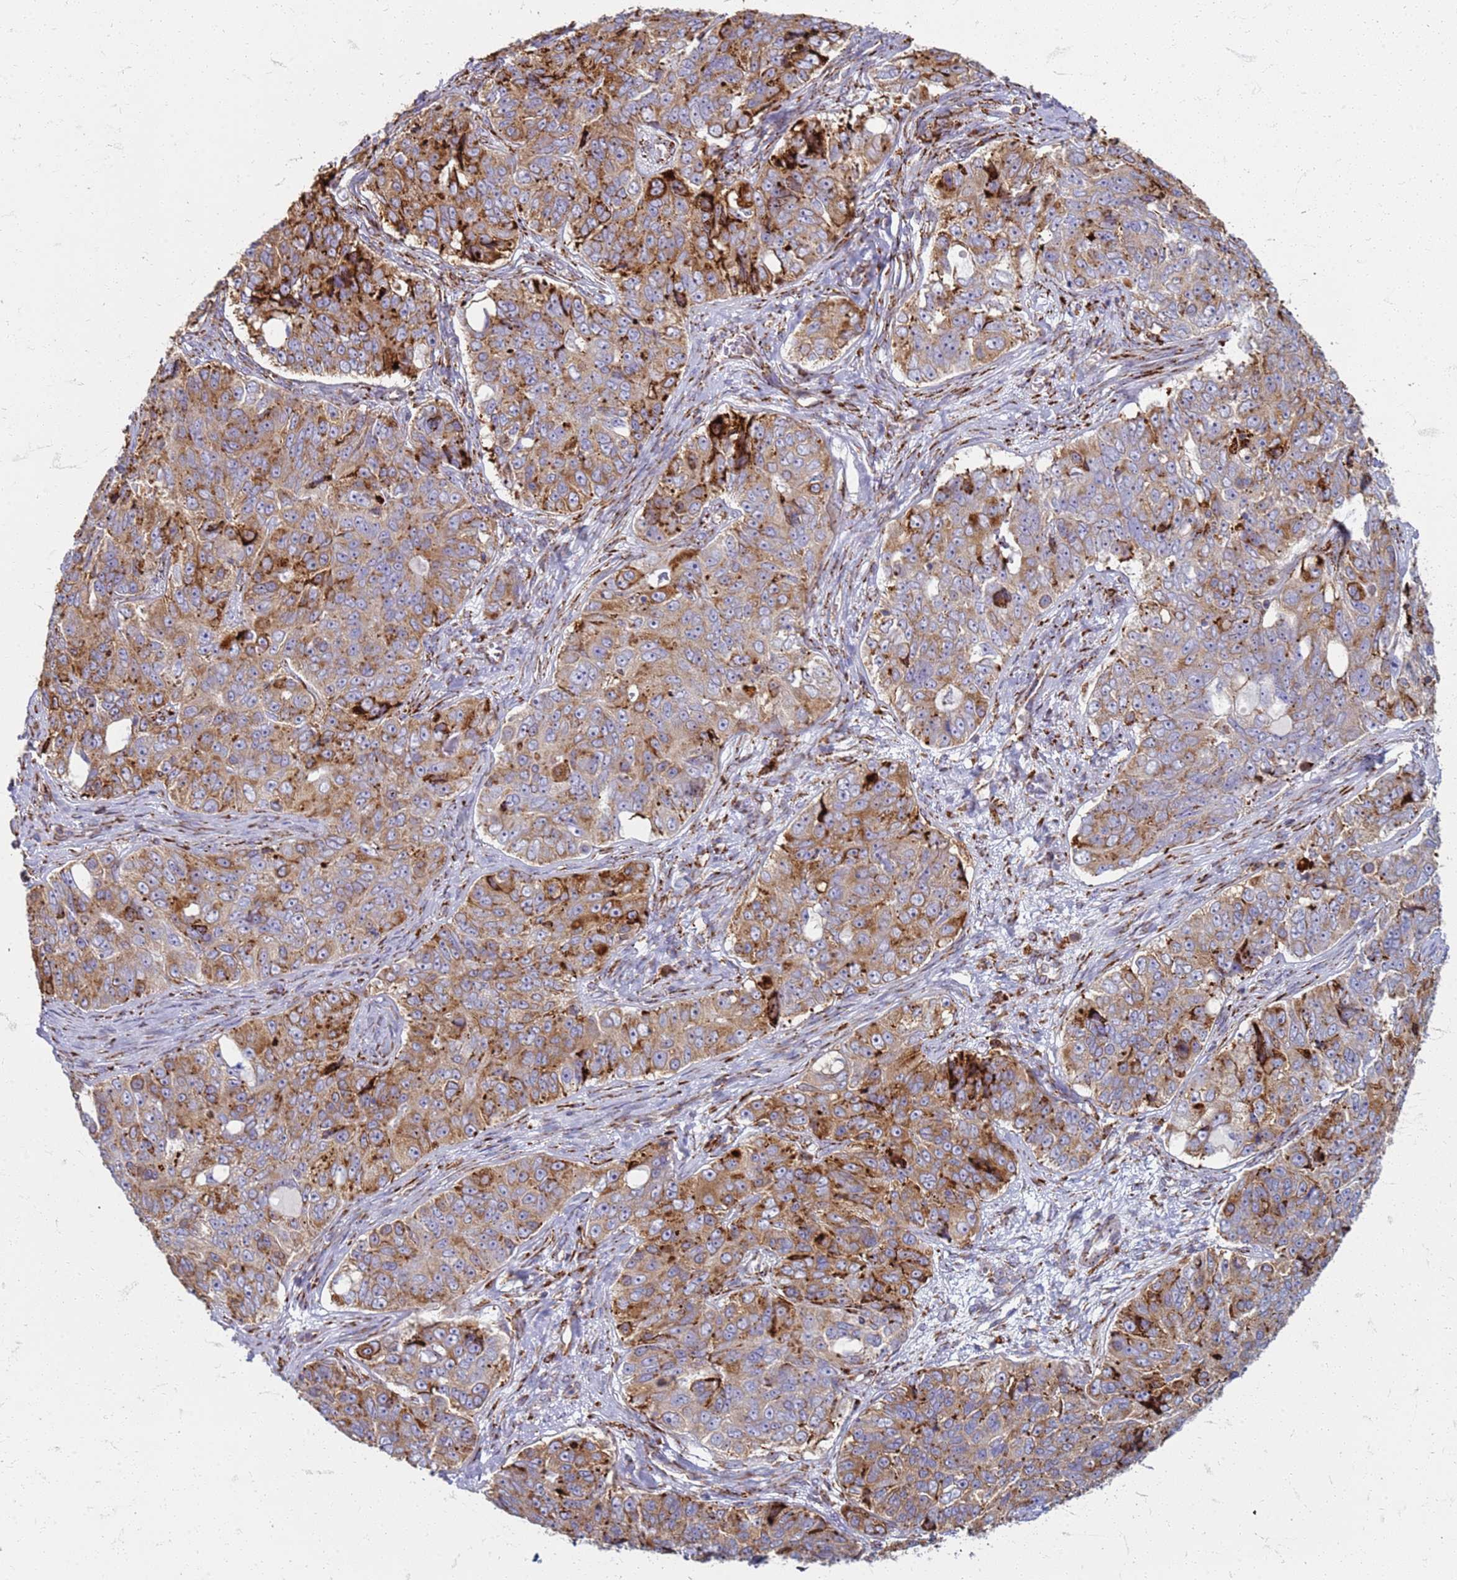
{"staining": {"intensity": "moderate", "quantity": ">75%", "location": "cytoplasmic/membranous"}, "tissue": "ovarian cancer", "cell_type": "Tumor cells", "image_type": "cancer", "snomed": [{"axis": "morphology", "description": "Carcinoma, endometroid"}, {"axis": "topography", "description": "Ovary"}], "caption": "Protein positivity by IHC exhibits moderate cytoplasmic/membranous positivity in approximately >75% of tumor cells in ovarian cancer.", "gene": "PDK3", "patient": {"sex": "female", "age": 51}}